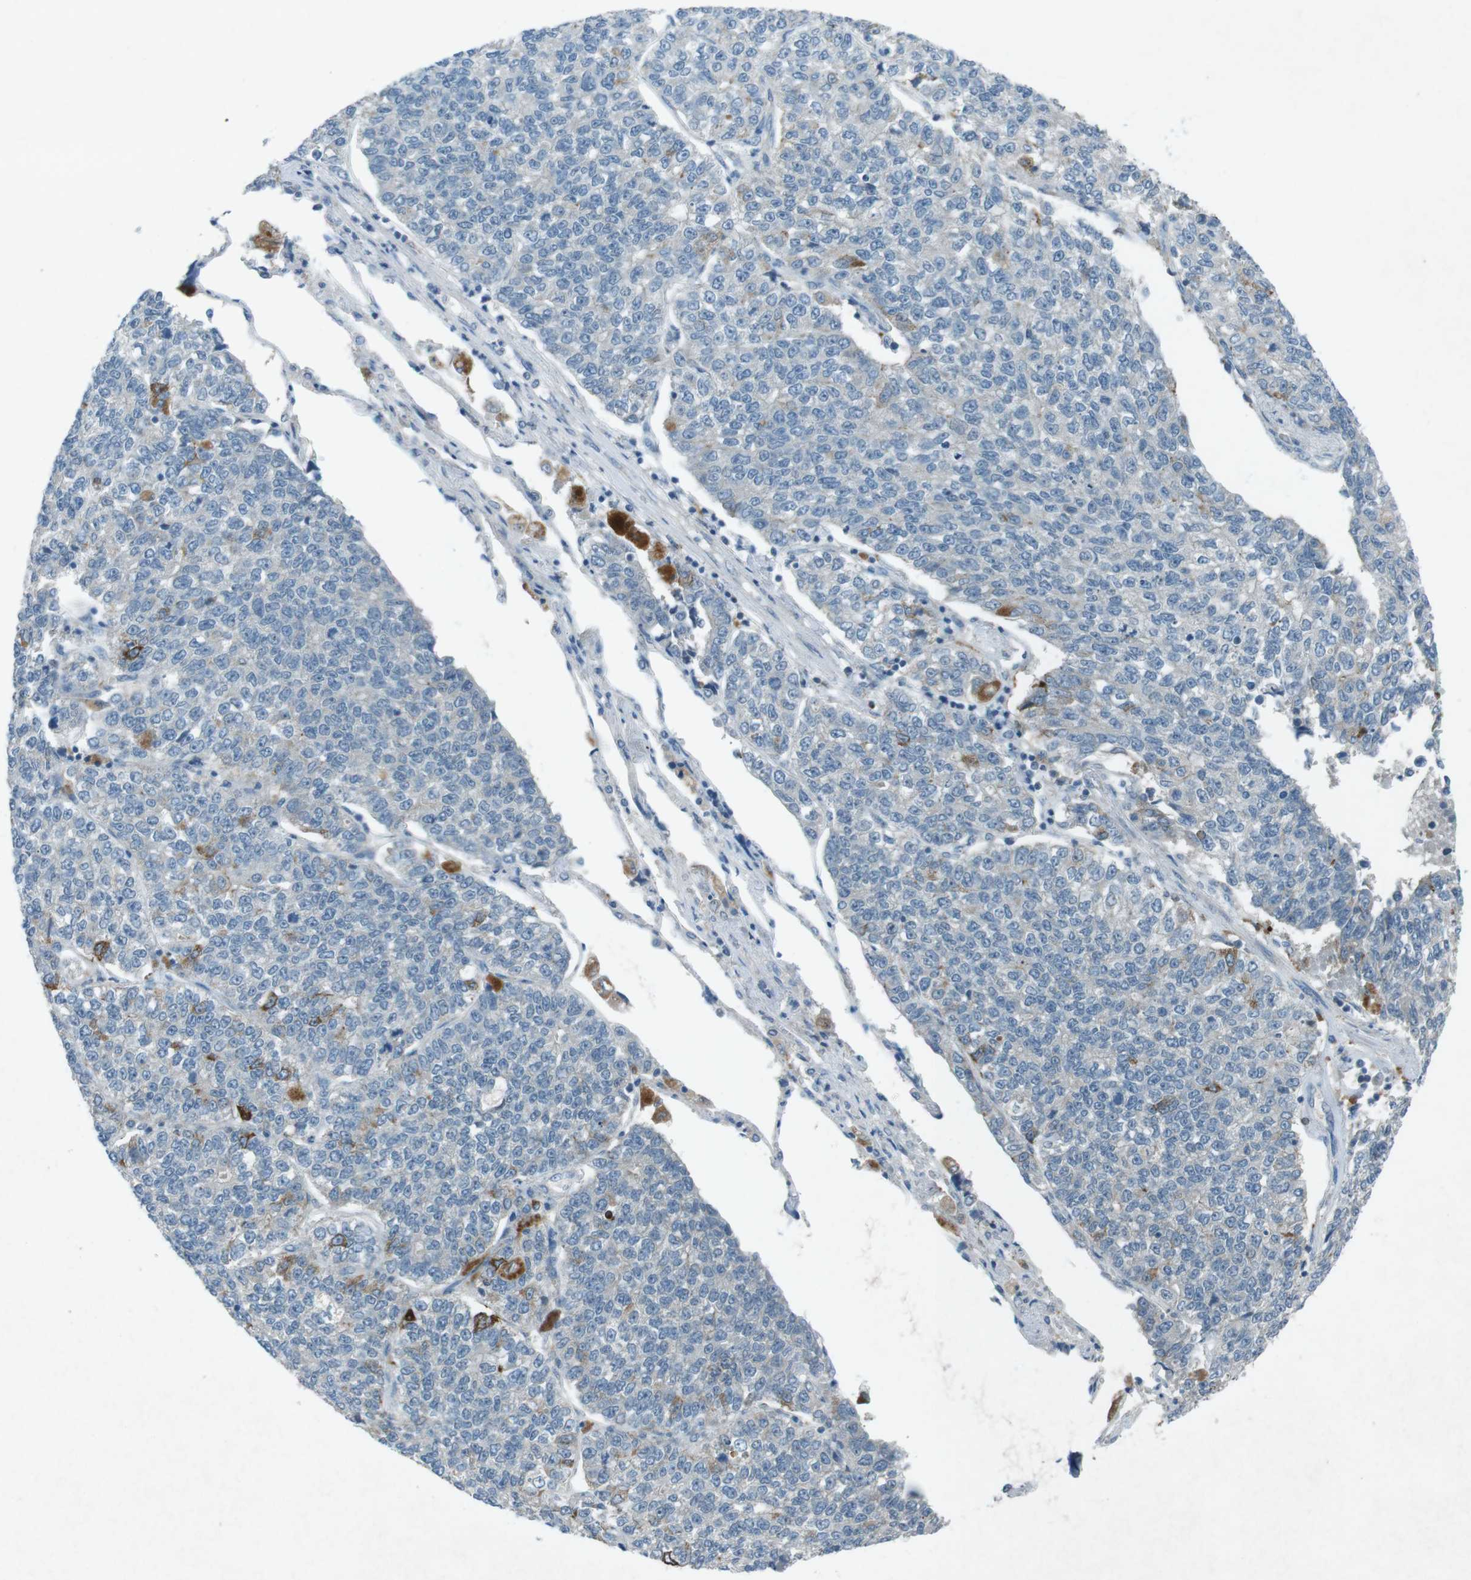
{"staining": {"intensity": "negative", "quantity": "none", "location": "none"}, "tissue": "lung cancer", "cell_type": "Tumor cells", "image_type": "cancer", "snomed": [{"axis": "morphology", "description": "Adenocarcinoma, NOS"}, {"axis": "topography", "description": "Lung"}], "caption": "IHC image of neoplastic tissue: adenocarcinoma (lung) stained with DAB reveals no significant protein staining in tumor cells.", "gene": "FCRLA", "patient": {"sex": "male", "age": 49}}